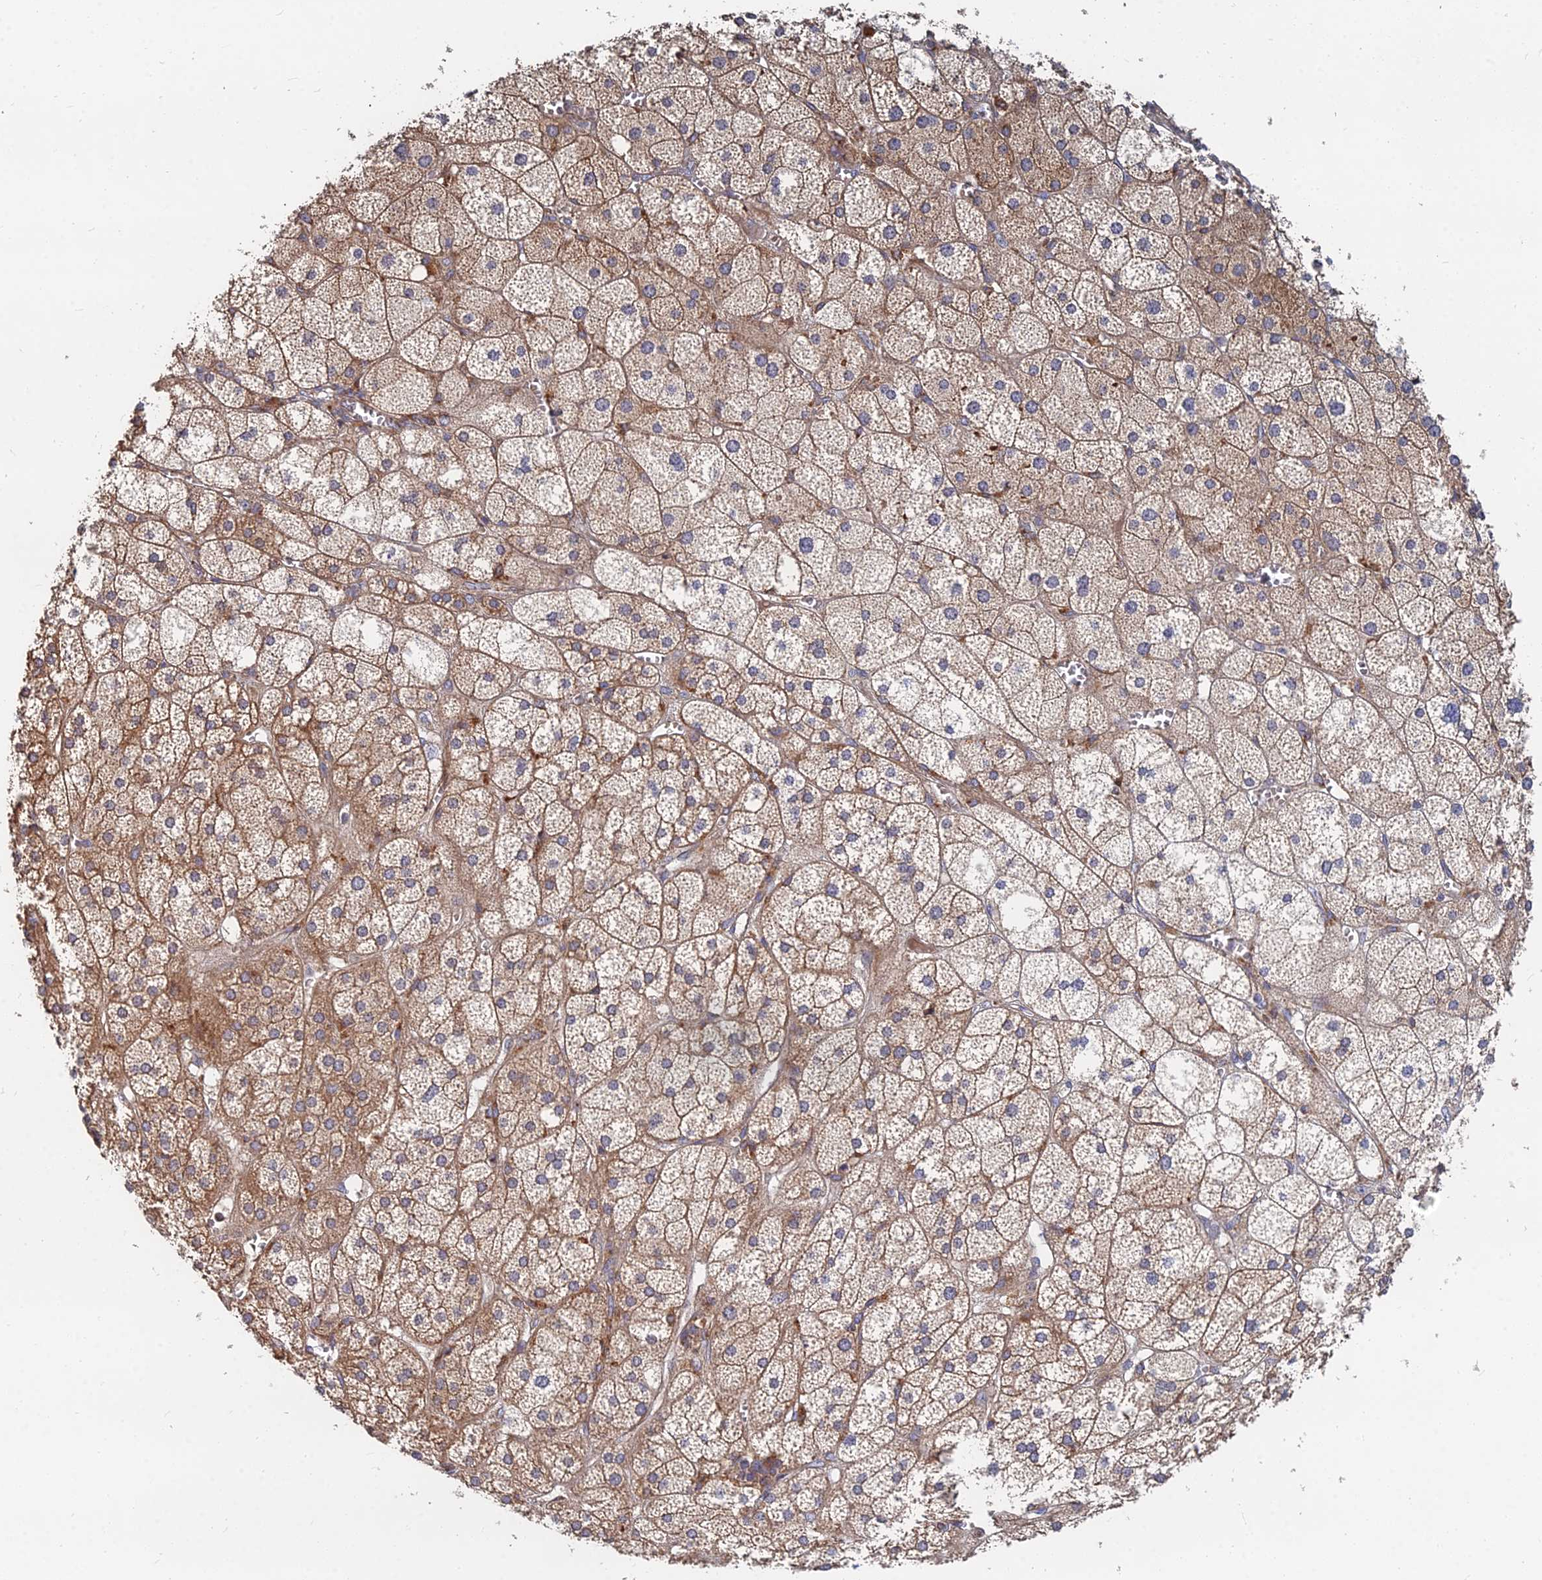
{"staining": {"intensity": "moderate", "quantity": ">75%", "location": "cytoplasmic/membranous"}, "tissue": "adrenal gland", "cell_type": "Glandular cells", "image_type": "normal", "snomed": [{"axis": "morphology", "description": "Normal tissue, NOS"}, {"axis": "topography", "description": "Adrenal gland"}], "caption": "Immunohistochemical staining of normal adrenal gland shows moderate cytoplasmic/membranous protein positivity in about >75% of glandular cells. (Stains: DAB (3,3'-diaminobenzidine) in brown, nuclei in blue, Microscopy: brightfield microscopy at high magnification).", "gene": "CCZ1B", "patient": {"sex": "female", "age": 61}}